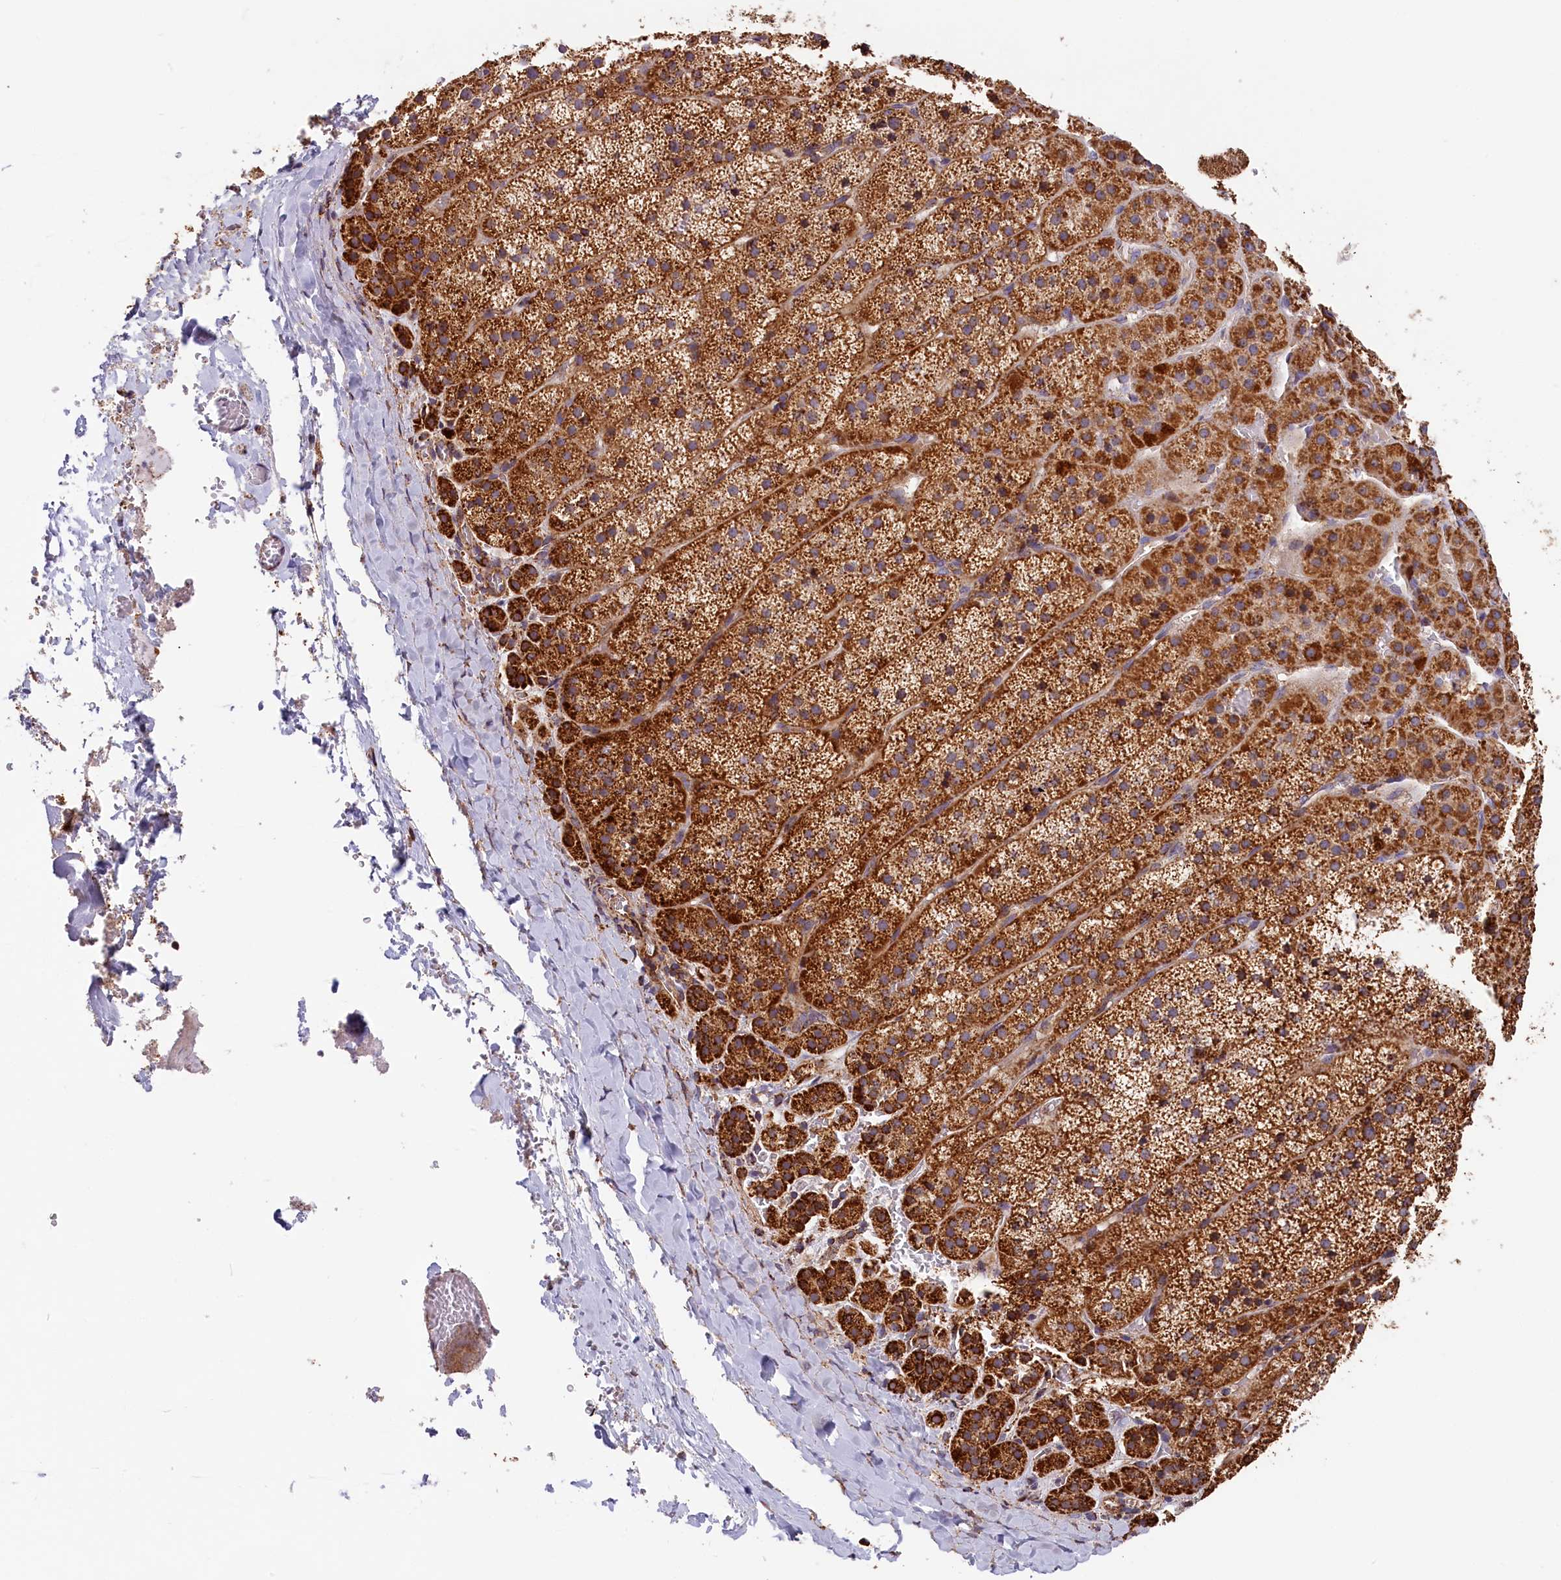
{"staining": {"intensity": "strong", "quantity": ">75%", "location": "cytoplasmic/membranous"}, "tissue": "adrenal gland", "cell_type": "Glandular cells", "image_type": "normal", "snomed": [{"axis": "morphology", "description": "Normal tissue, NOS"}, {"axis": "topography", "description": "Adrenal gland"}], "caption": "This image exhibits IHC staining of benign human adrenal gland, with high strong cytoplasmic/membranous staining in about >75% of glandular cells.", "gene": "MACROD1", "patient": {"sex": "female", "age": 44}}